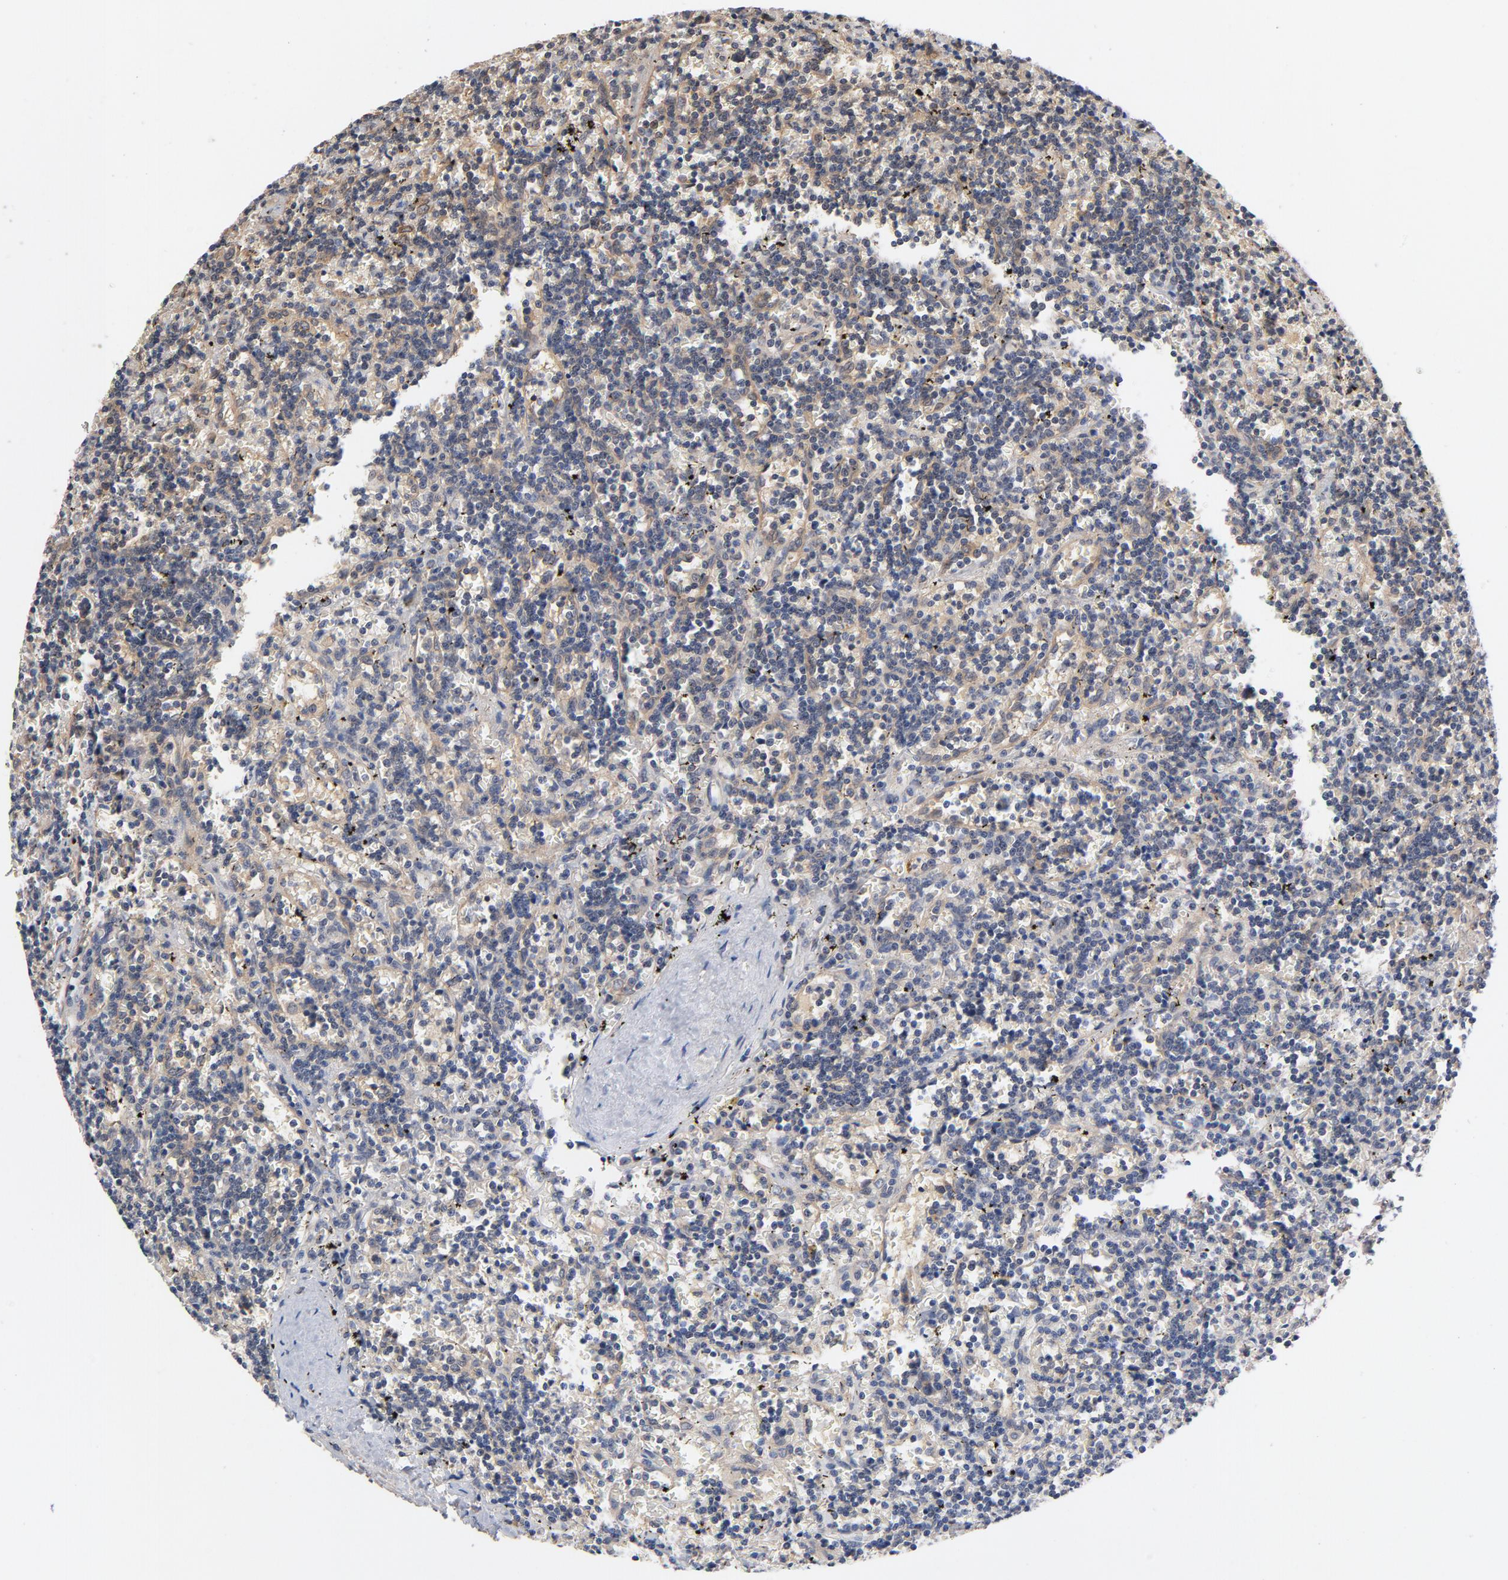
{"staining": {"intensity": "negative", "quantity": "none", "location": "none"}, "tissue": "lymphoma", "cell_type": "Tumor cells", "image_type": "cancer", "snomed": [{"axis": "morphology", "description": "Malignant lymphoma, non-Hodgkin's type, Low grade"}, {"axis": "topography", "description": "Spleen"}], "caption": "Immunohistochemistry (IHC) of human lymphoma shows no staining in tumor cells.", "gene": "PITPNM2", "patient": {"sex": "male", "age": 60}}